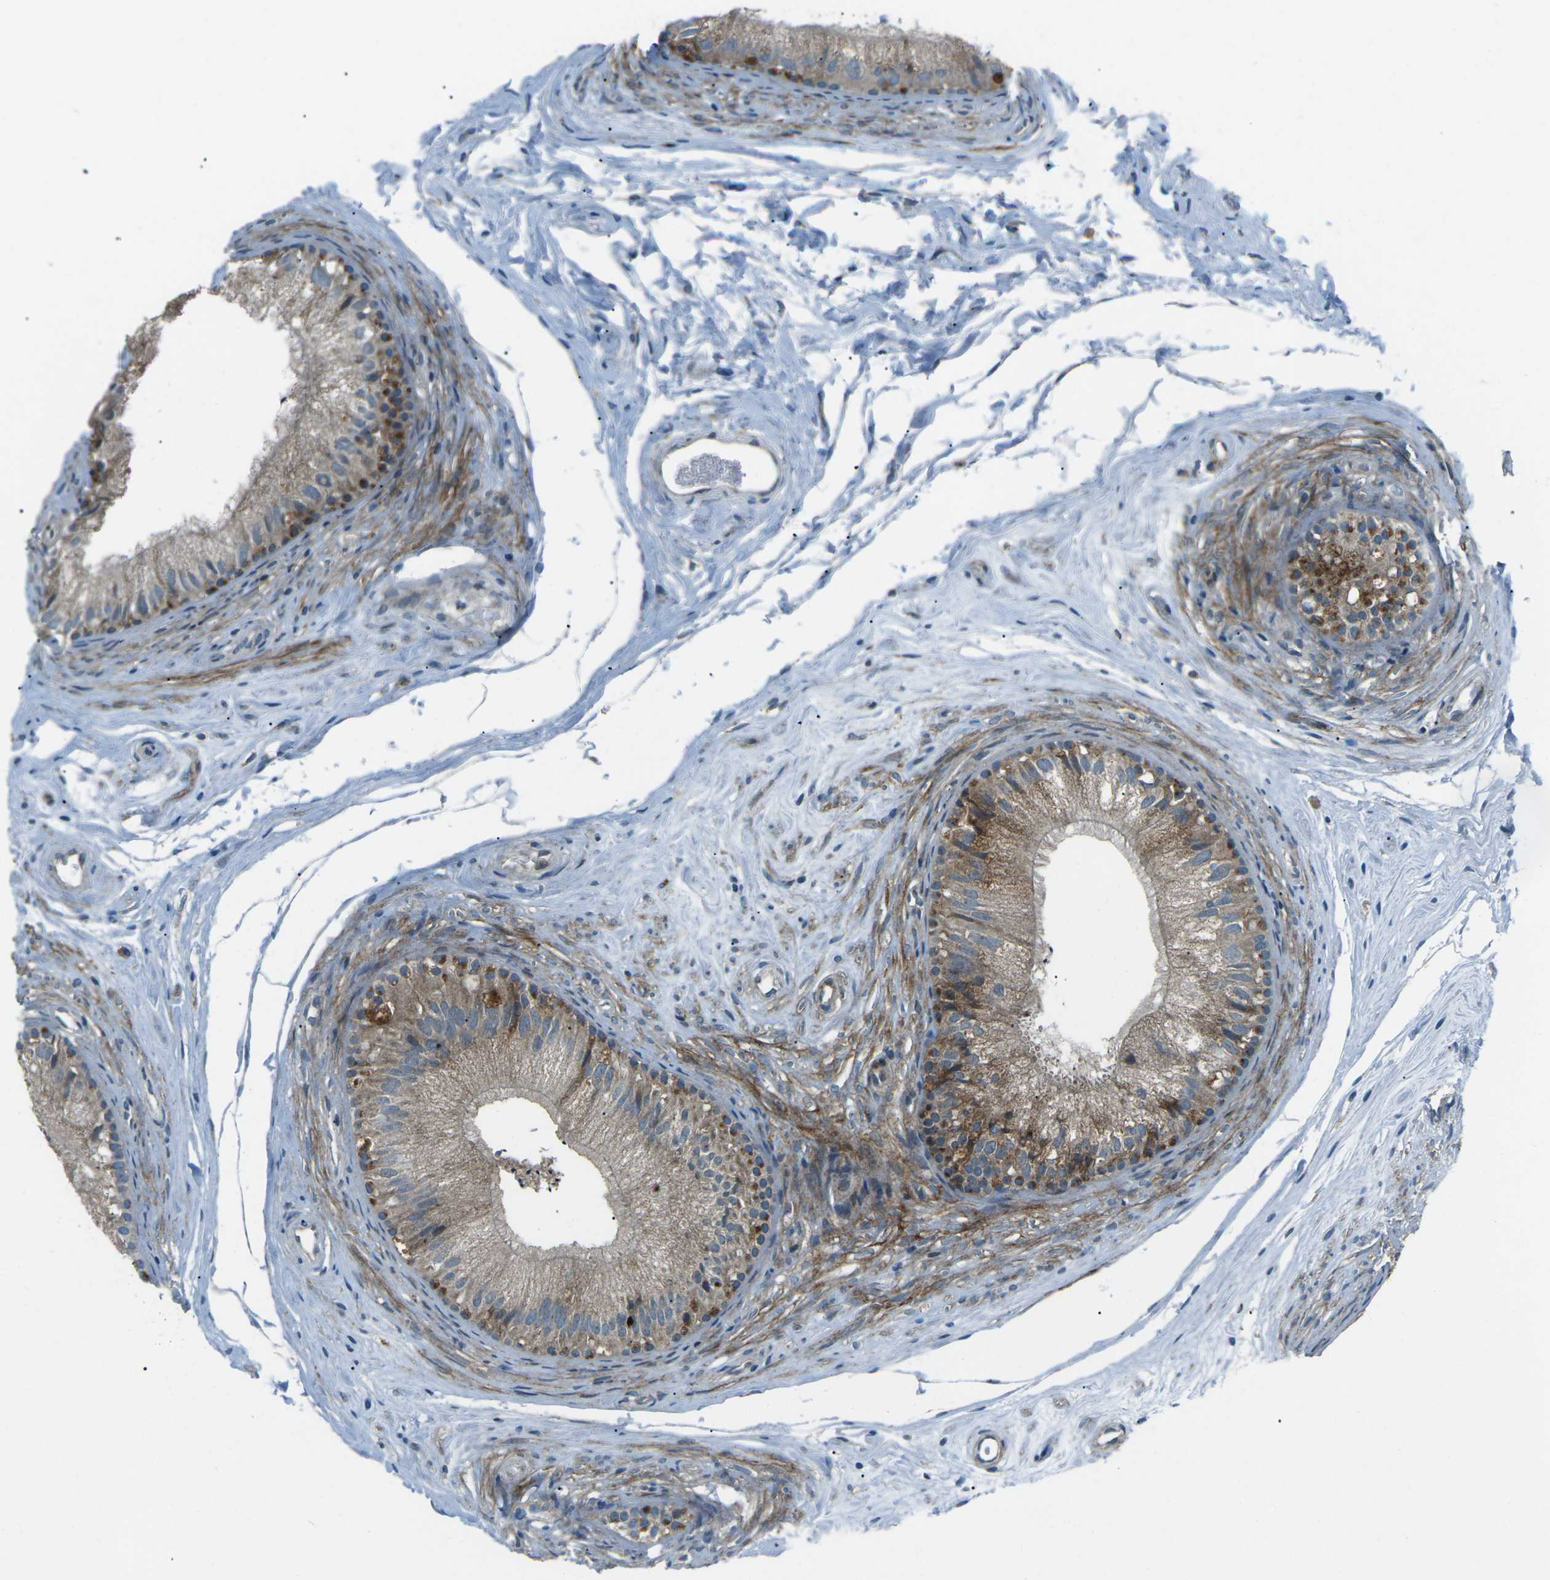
{"staining": {"intensity": "moderate", "quantity": ">75%", "location": "cytoplasmic/membranous"}, "tissue": "epididymis", "cell_type": "Glandular cells", "image_type": "normal", "snomed": [{"axis": "morphology", "description": "Normal tissue, NOS"}, {"axis": "topography", "description": "Epididymis"}], "caption": "Protein staining of benign epididymis exhibits moderate cytoplasmic/membranous positivity in about >75% of glandular cells. (Brightfield microscopy of DAB IHC at high magnification).", "gene": "CDK16", "patient": {"sex": "male", "age": 56}}